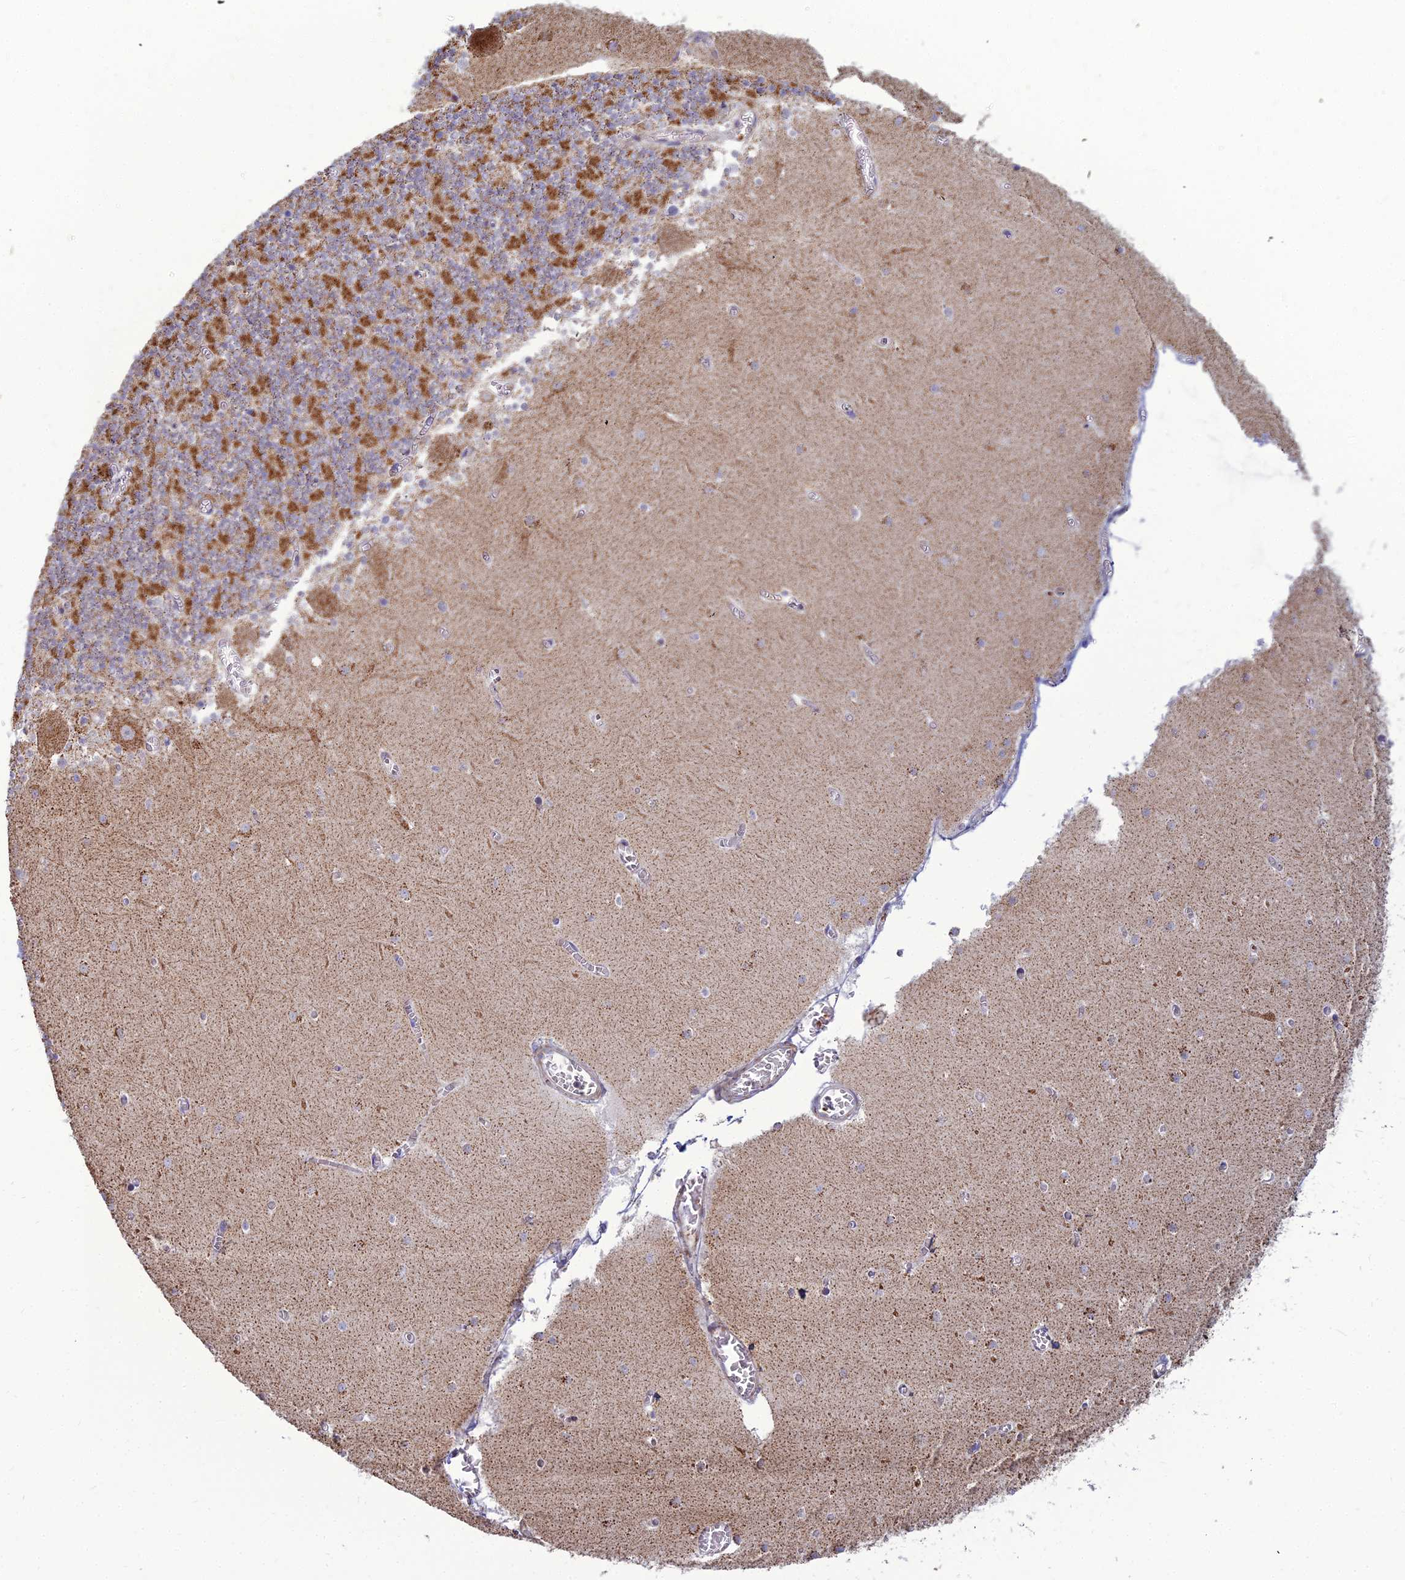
{"staining": {"intensity": "strong", "quantity": "25%-75%", "location": "cytoplasmic/membranous"}, "tissue": "cerebellum", "cell_type": "Cells in granular layer", "image_type": "normal", "snomed": [{"axis": "morphology", "description": "Normal tissue, NOS"}, {"axis": "topography", "description": "Cerebellum"}], "caption": "Normal cerebellum demonstrates strong cytoplasmic/membranous expression in about 25%-75% of cells in granular layer, visualized by immunohistochemistry.", "gene": "SLC35F4", "patient": {"sex": "female", "age": 28}}